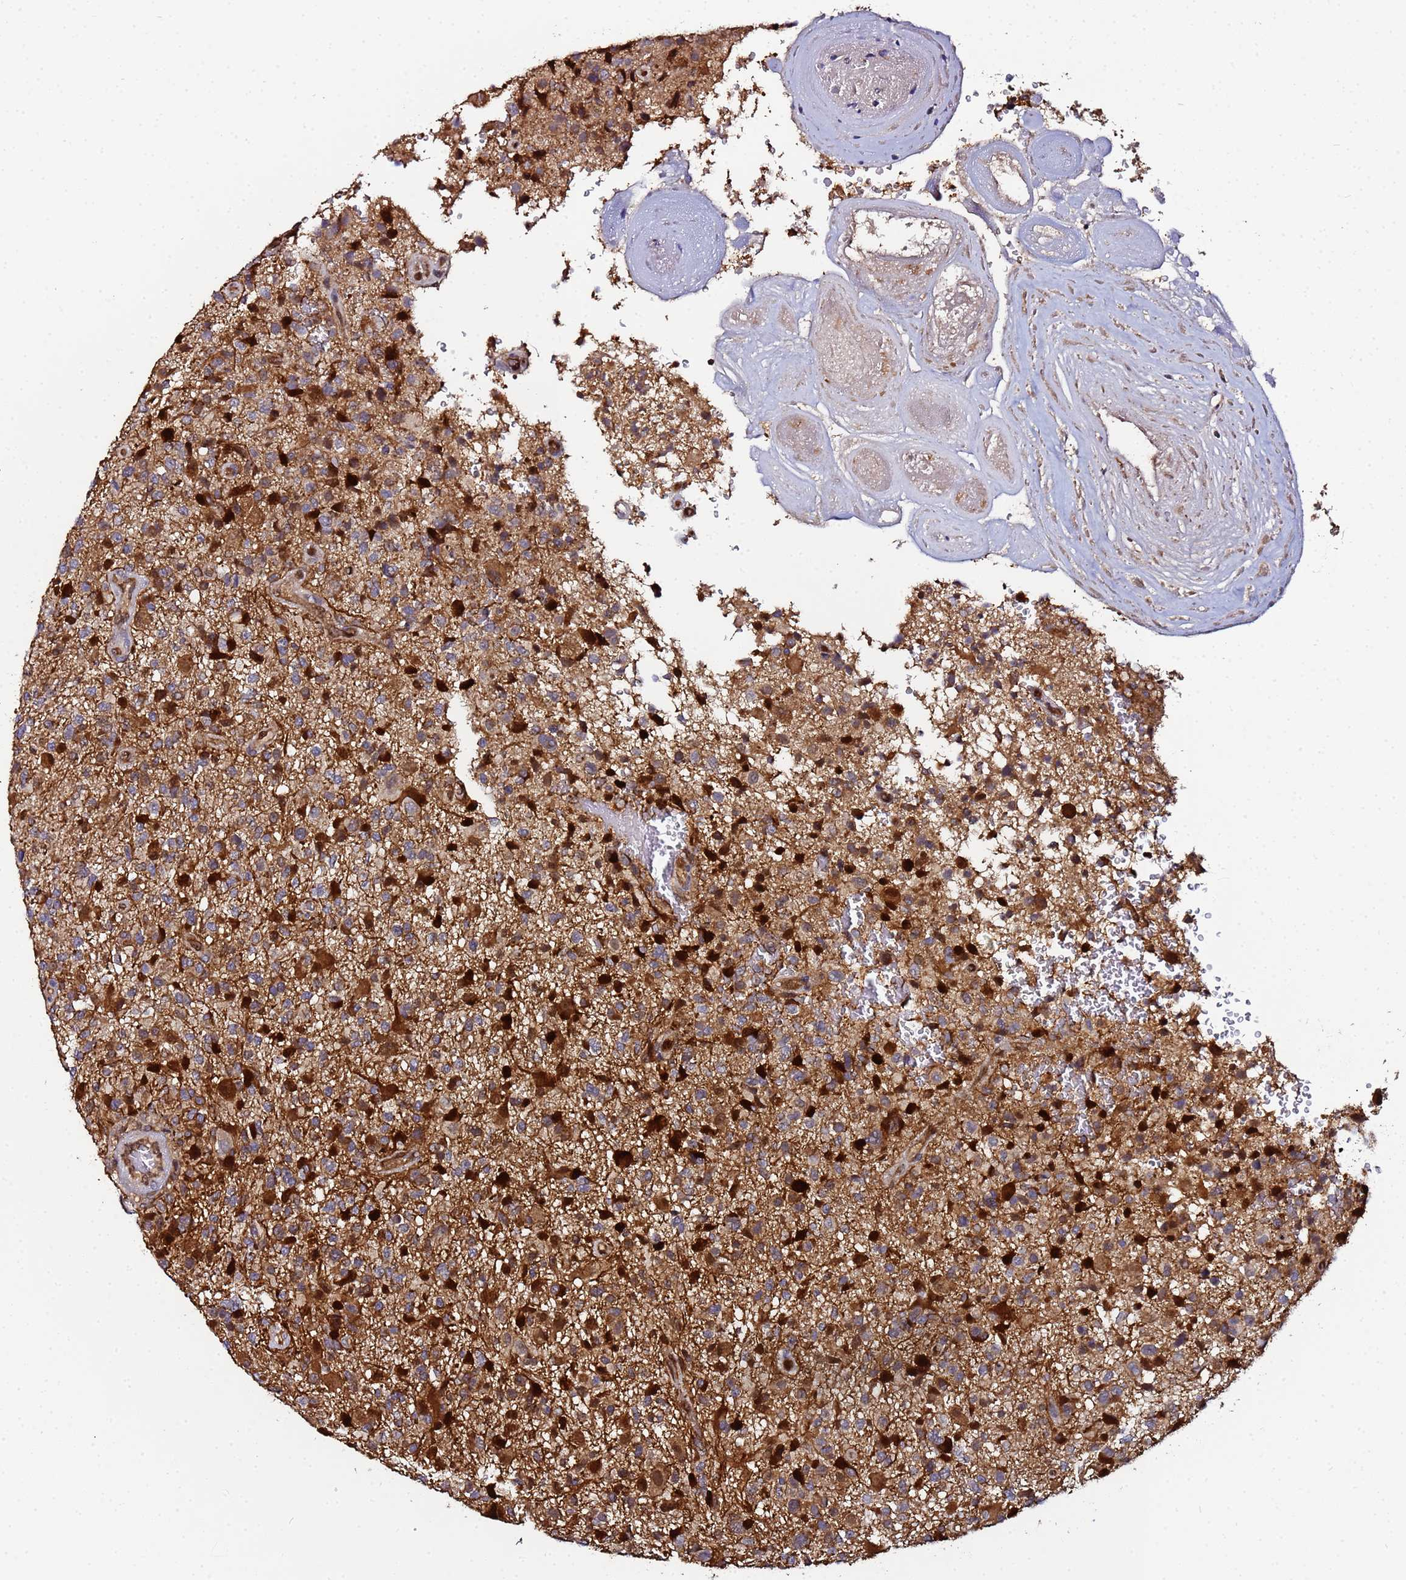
{"staining": {"intensity": "strong", "quantity": "25%-75%", "location": "cytoplasmic/membranous,nuclear"}, "tissue": "glioma", "cell_type": "Tumor cells", "image_type": "cancer", "snomed": [{"axis": "morphology", "description": "Glioma, malignant, High grade"}, {"axis": "topography", "description": "Brain"}], "caption": "Protein staining by immunohistochemistry demonstrates strong cytoplasmic/membranous and nuclear positivity in approximately 25%-75% of tumor cells in glioma.", "gene": "CCDC127", "patient": {"sex": "male", "age": 47}}